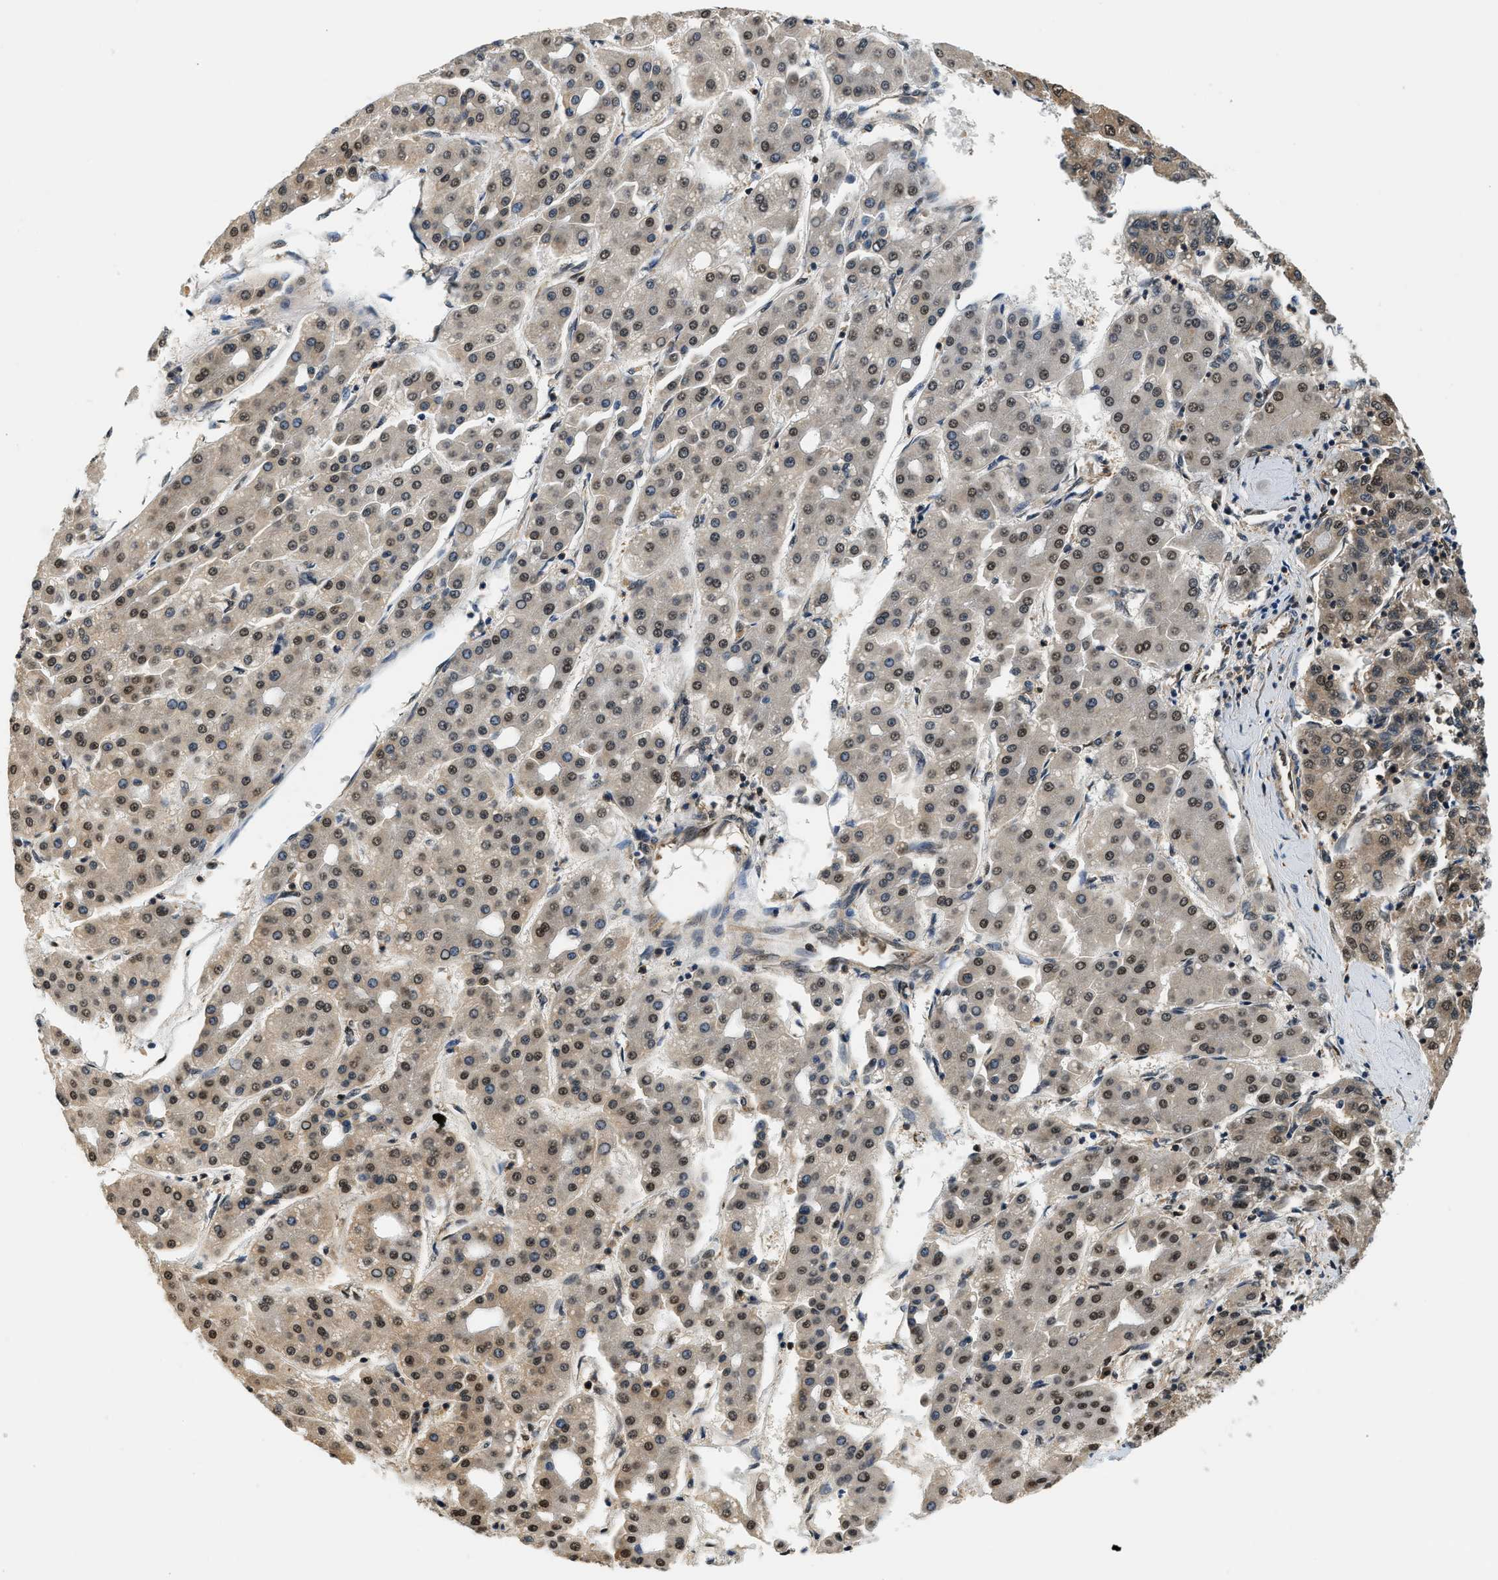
{"staining": {"intensity": "moderate", "quantity": ">75%", "location": "cytoplasmic/membranous,nuclear"}, "tissue": "liver cancer", "cell_type": "Tumor cells", "image_type": "cancer", "snomed": [{"axis": "morphology", "description": "Carcinoma, Hepatocellular, NOS"}, {"axis": "topography", "description": "Liver"}], "caption": "Protein expression analysis of human liver cancer reveals moderate cytoplasmic/membranous and nuclear staining in about >75% of tumor cells. The protein of interest is shown in brown color, while the nuclei are stained blue.", "gene": "PSMD3", "patient": {"sex": "male", "age": 65}}